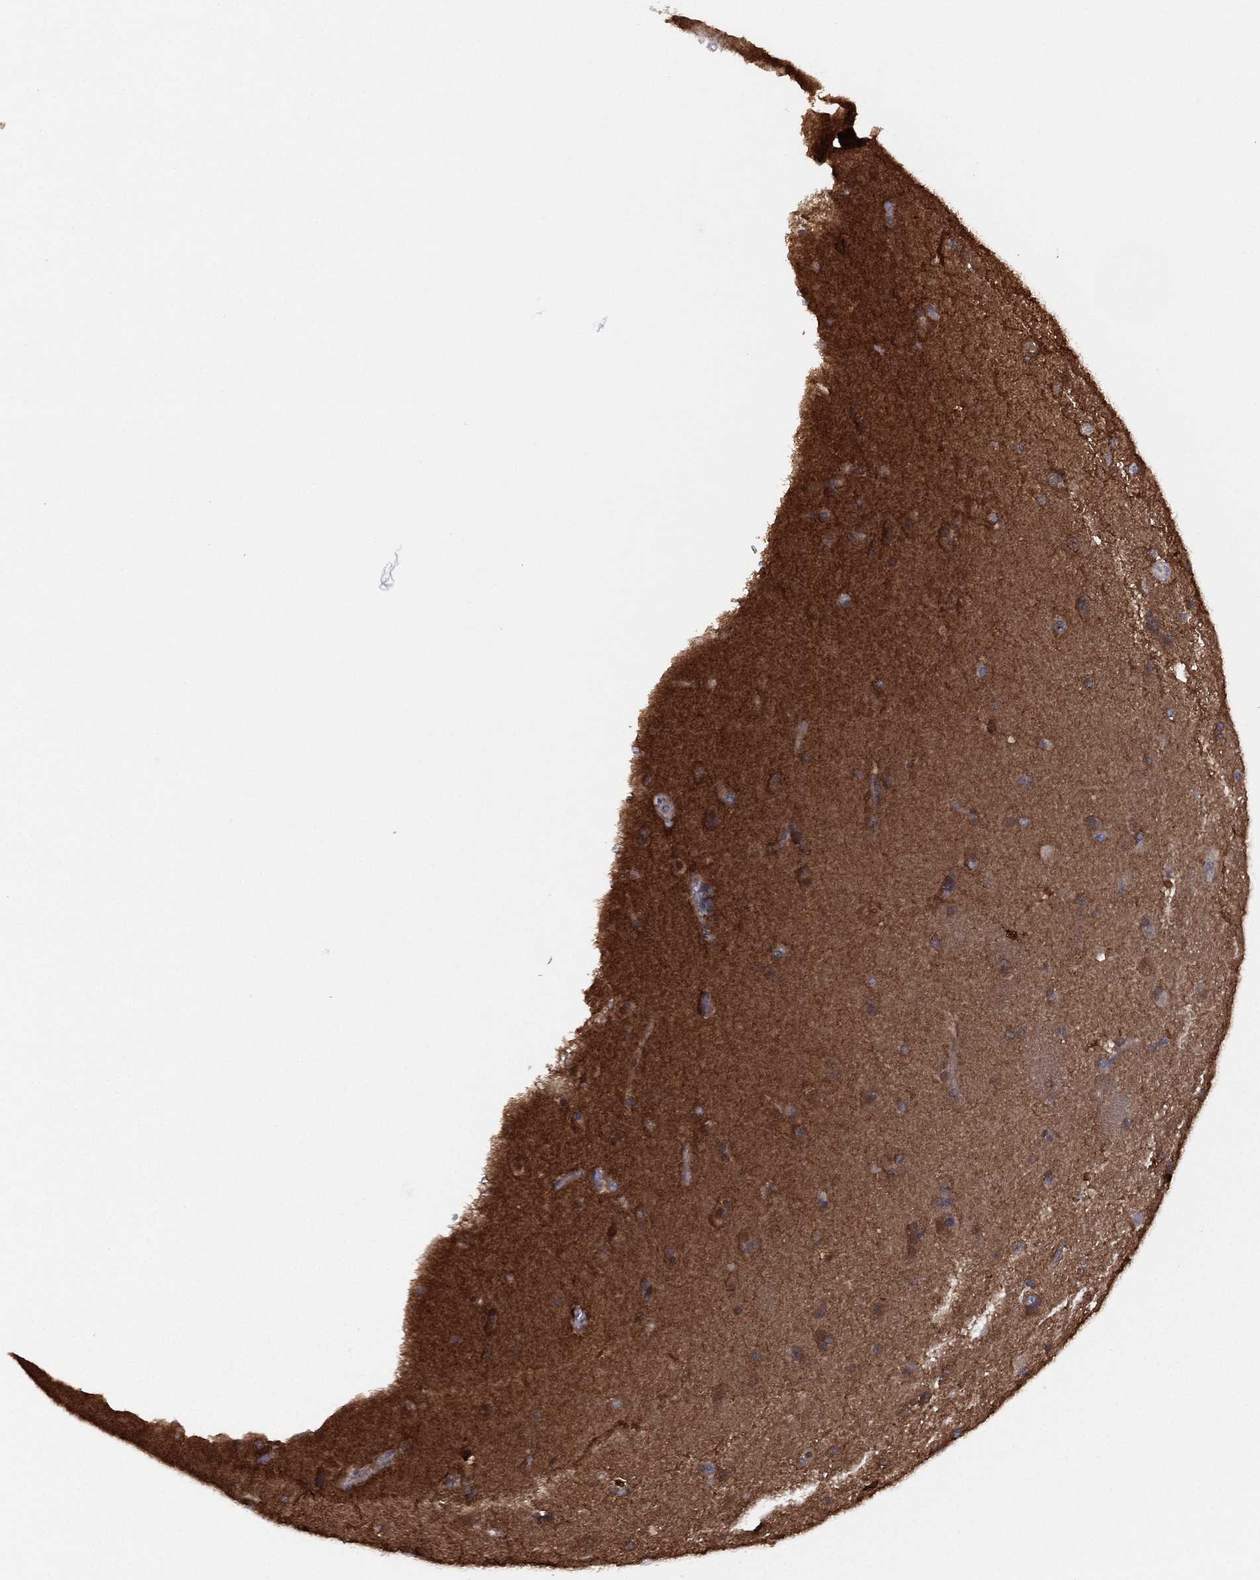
{"staining": {"intensity": "strong", "quantity": "<25%", "location": "cytoplasmic/membranous,nuclear"}, "tissue": "caudate", "cell_type": "Glial cells", "image_type": "normal", "snomed": [{"axis": "morphology", "description": "Normal tissue, NOS"}, {"axis": "topography", "description": "Lateral ventricle wall"}], "caption": "Immunohistochemical staining of normal caudate exhibits medium levels of strong cytoplasmic/membranous,nuclear positivity in about <25% of glial cells. (DAB IHC, brown staining for protein, blue staining for nuclei).", "gene": "DDAH1", "patient": {"sex": "male", "age": 51}}